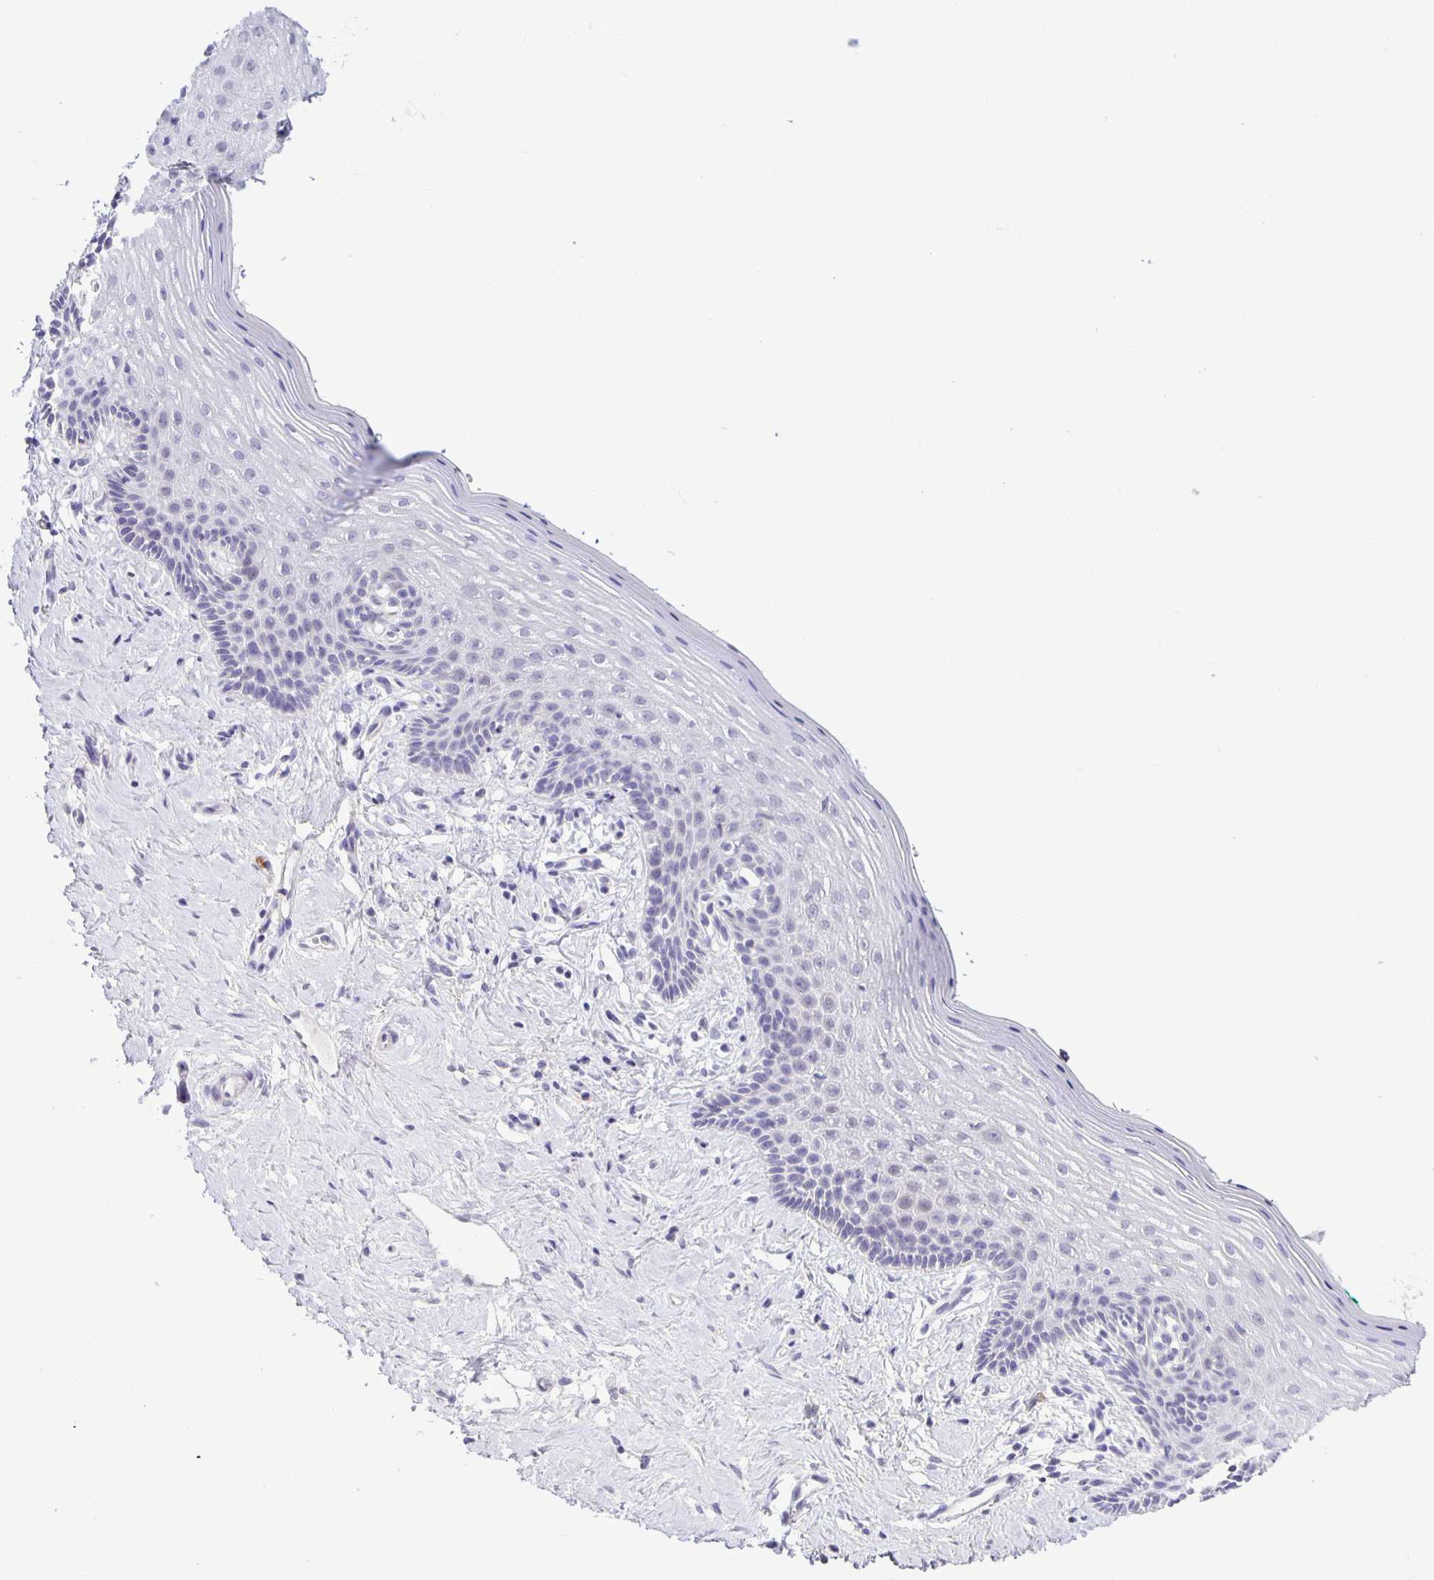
{"staining": {"intensity": "negative", "quantity": "none", "location": "none"}, "tissue": "vagina", "cell_type": "Squamous epithelial cells", "image_type": "normal", "snomed": [{"axis": "morphology", "description": "Normal tissue, NOS"}, {"axis": "topography", "description": "Vagina"}], "caption": "Immunohistochemistry micrograph of benign vagina stained for a protein (brown), which reveals no expression in squamous epithelial cells.", "gene": "ADCK1", "patient": {"sex": "female", "age": 42}}